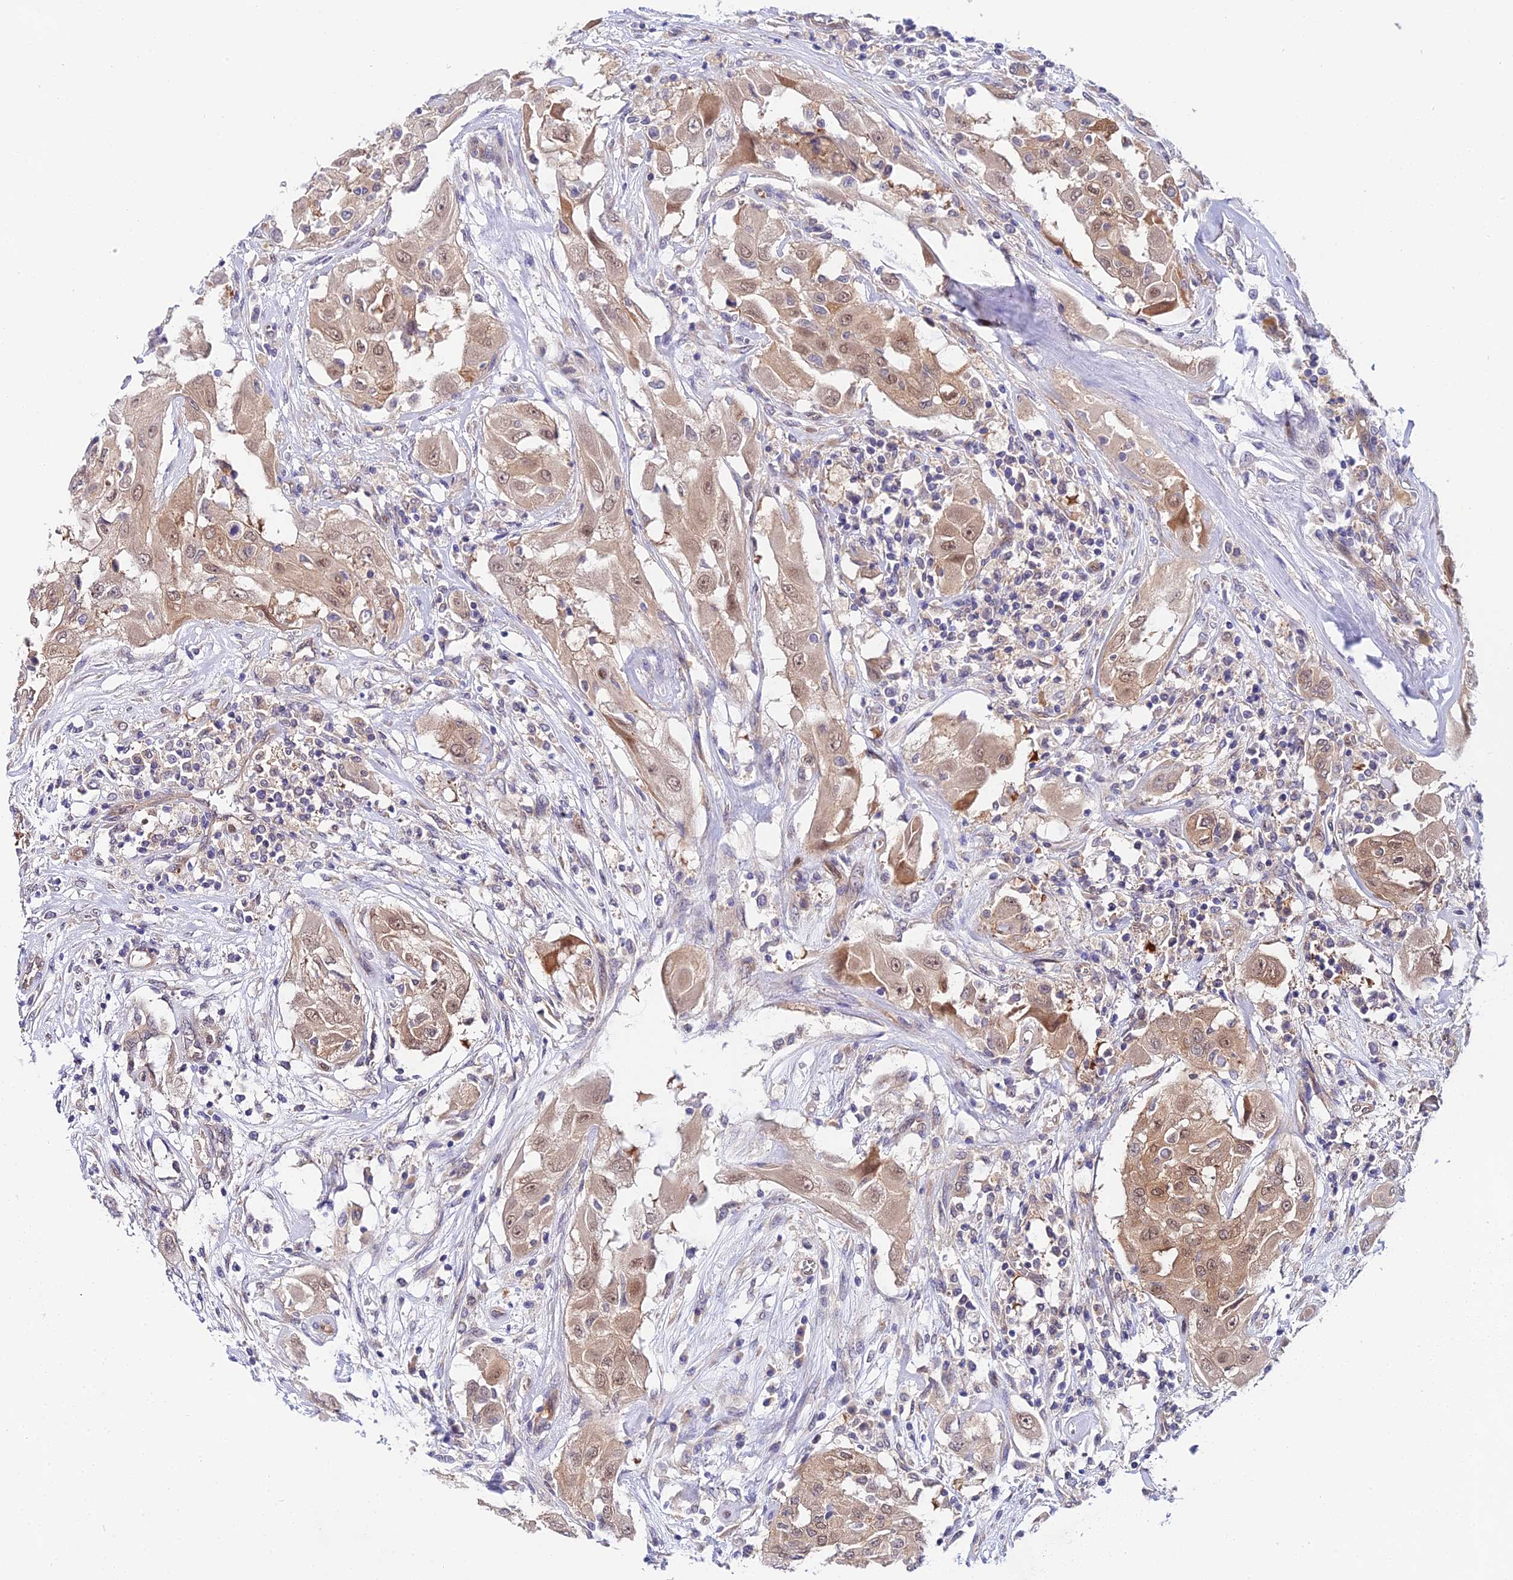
{"staining": {"intensity": "moderate", "quantity": ">75%", "location": "cytoplasmic/membranous,nuclear"}, "tissue": "thyroid cancer", "cell_type": "Tumor cells", "image_type": "cancer", "snomed": [{"axis": "morphology", "description": "Papillary adenocarcinoma, NOS"}, {"axis": "topography", "description": "Thyroid gland"}], "caption": "Thyroid cancer stained for a protein demonstrates moderate cytoplasmic/membranous and nuclear positivity in tumor cells.", "gene": "PPP2R2C", "patient": {"sex": "female", "age": 59}}